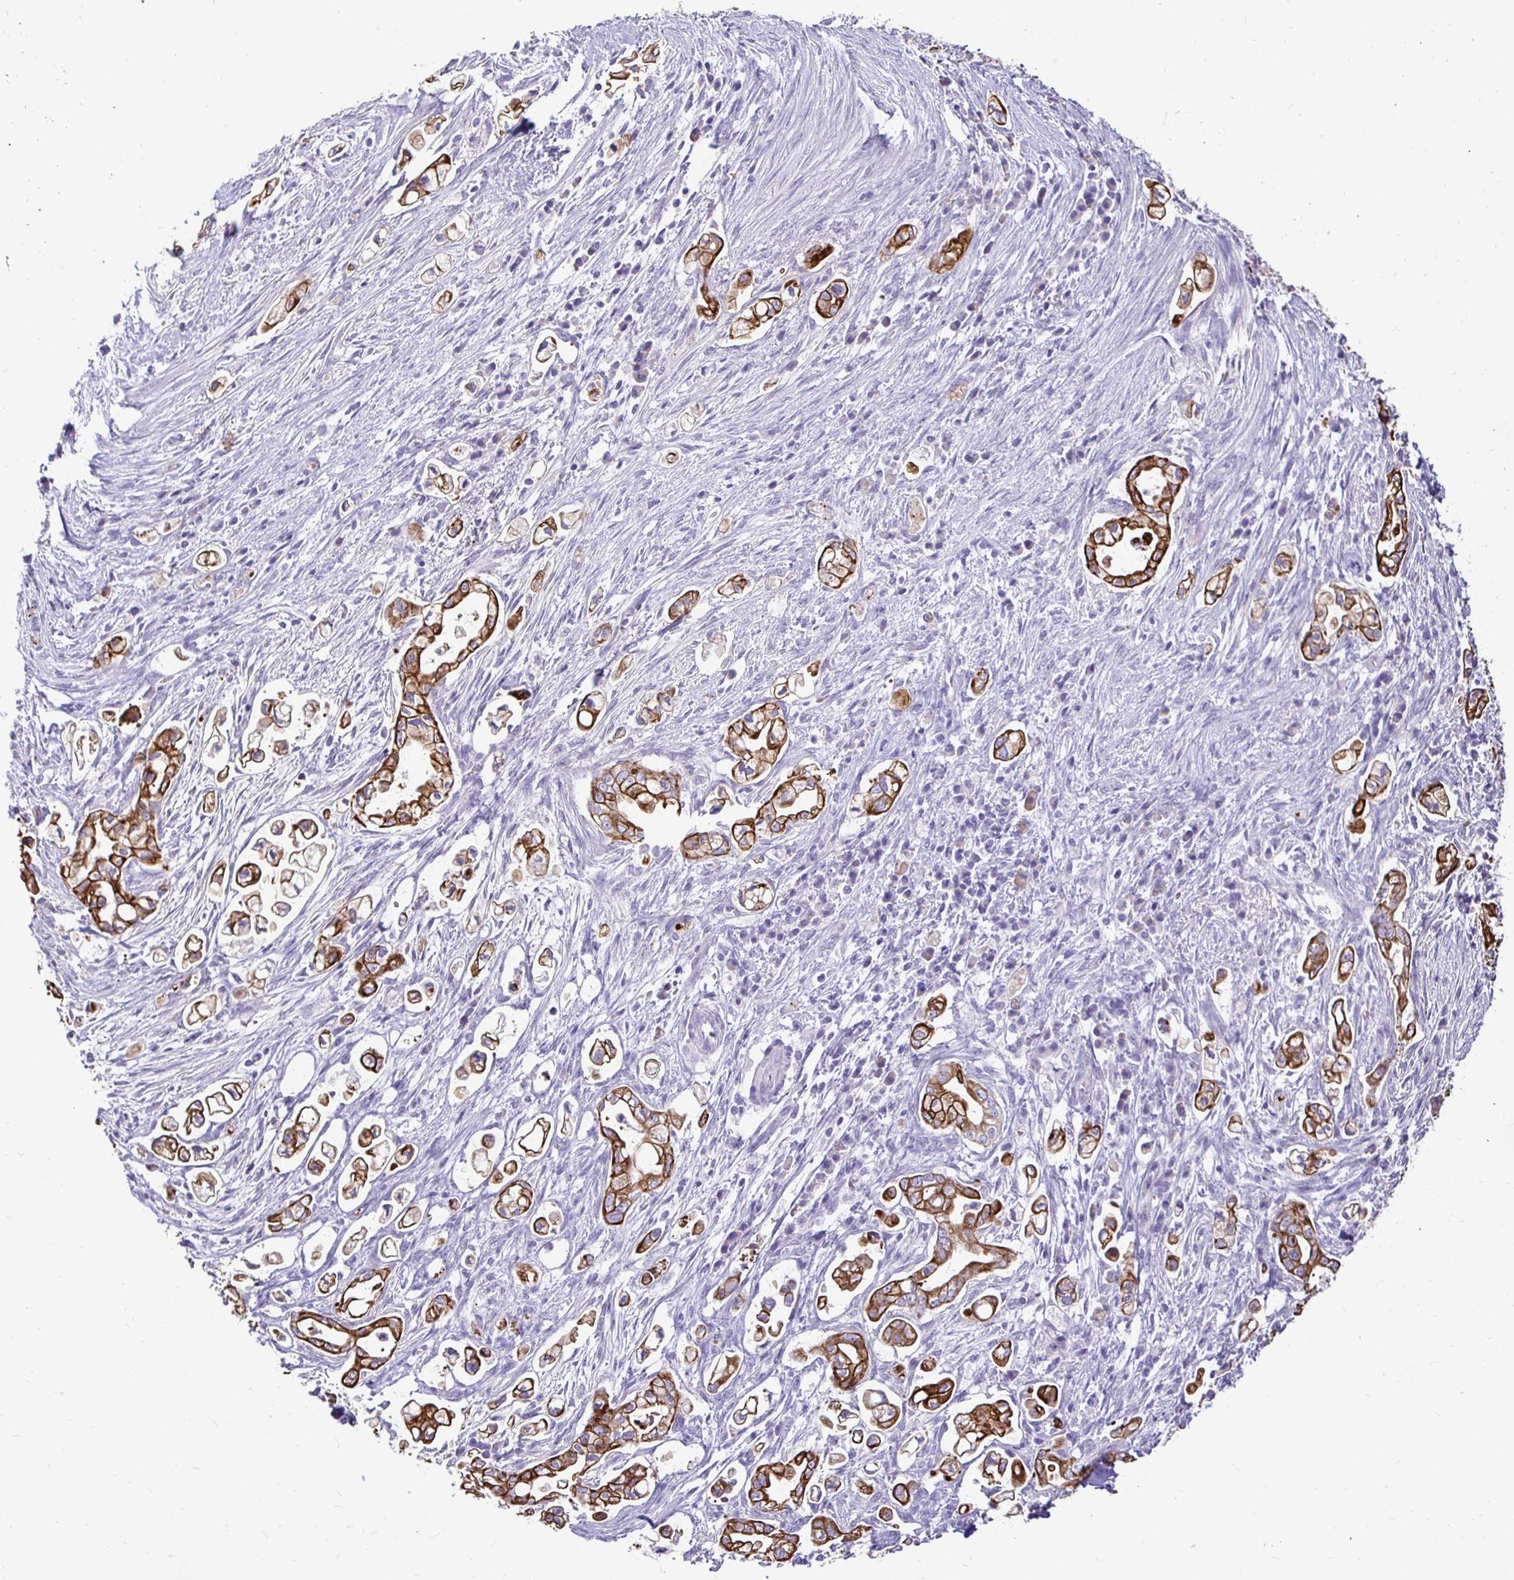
{"staining": {"intensity": "strong", "quantity": ">75%", "location": "cytoplasmic/membranous"}, "tissue": "pancreatic cancer", "cell_type": "Tumor cells", "image_type": "cancer", "snomed": [{"axis": "morphology", "description": "Adenocarcinoma, NOS"}, {"axis": "topography", "description": "Pancreas"}], "caption": "Tumor cells reveal high levels of strong cytoplasmic/membranous expression in about >75% of cells in human pancreatic cancer. (DAB = brown stain, brightfield microscopy at high magnification).", "gene": "TAF1D", "patient": {"sex": "female", "age": 69}}